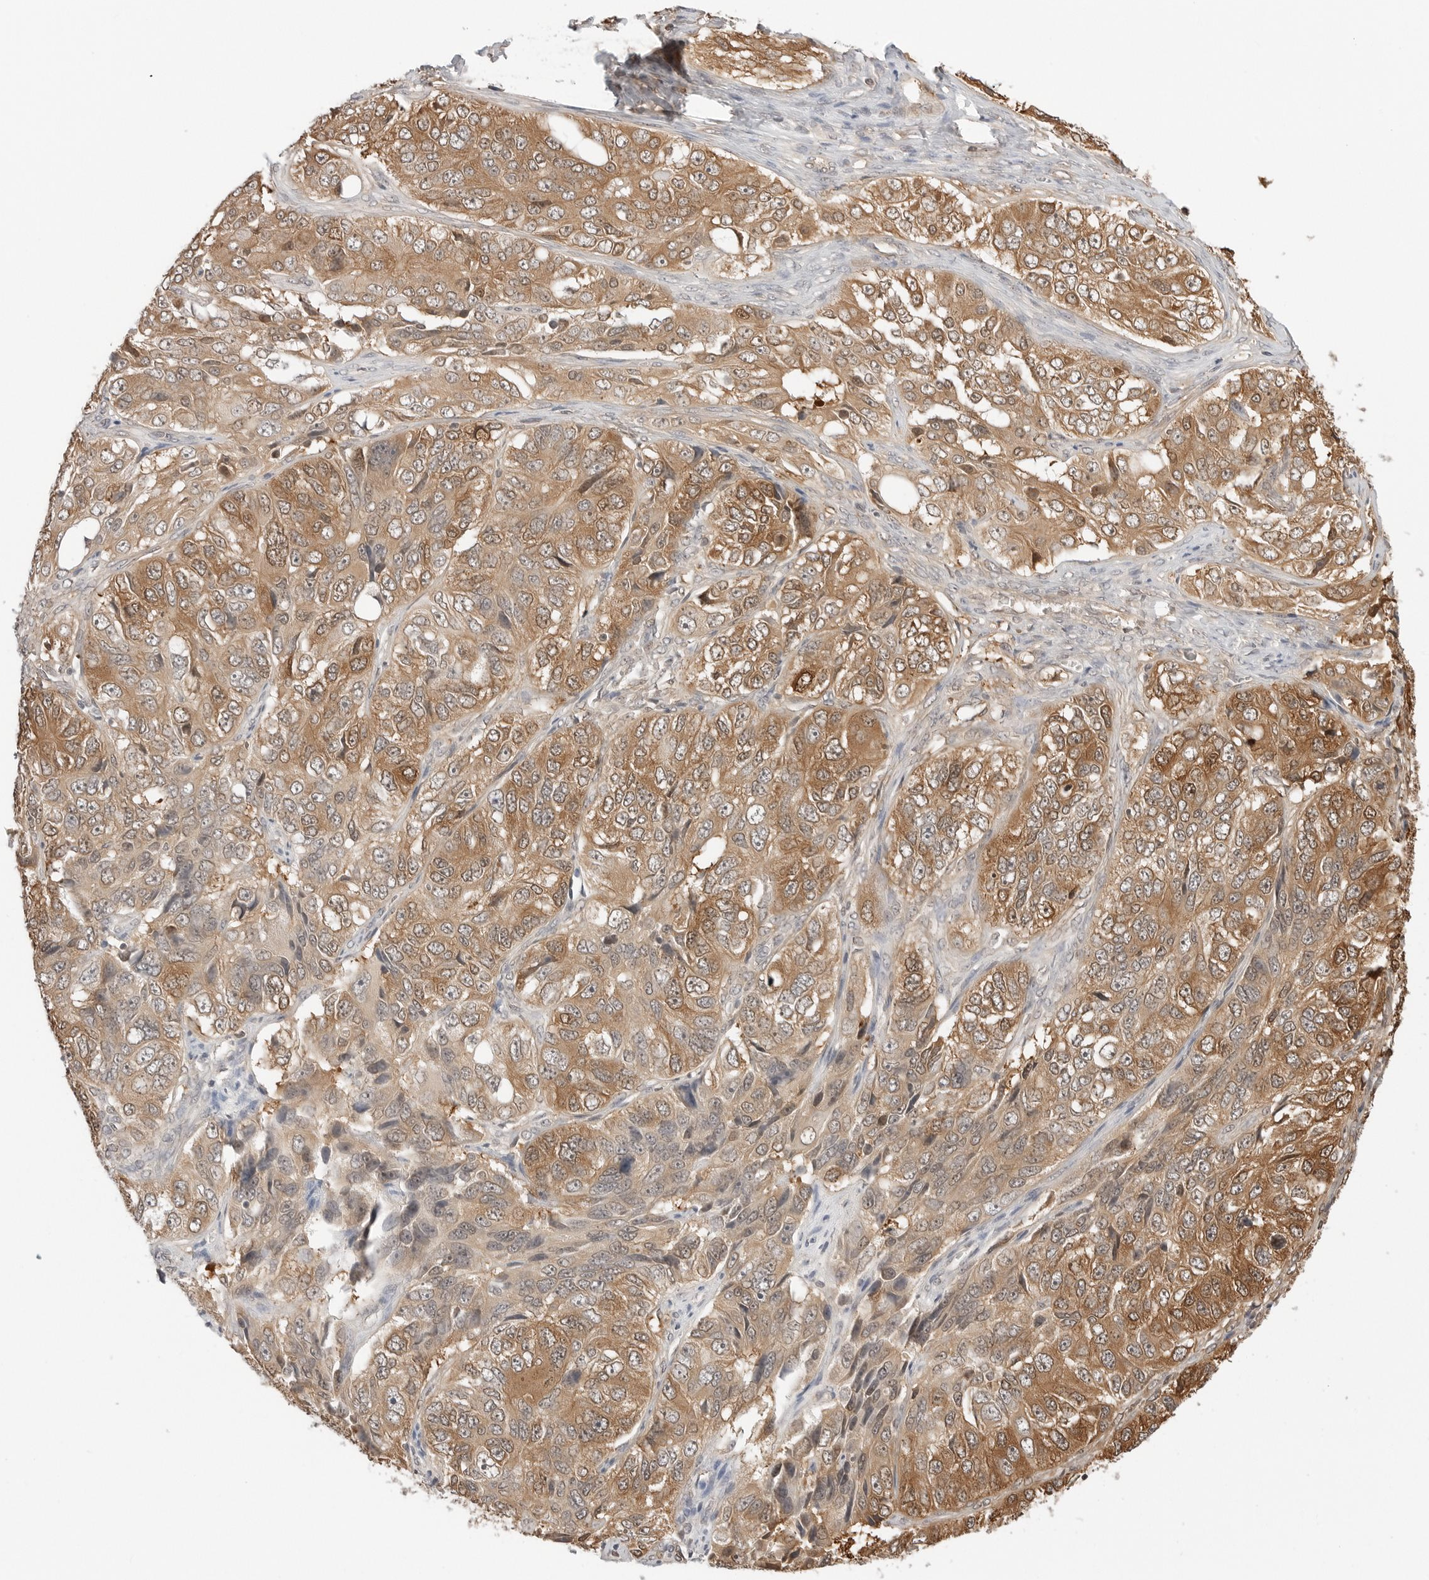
{"staining": {"intensity": "moderate", "quantity": ">75%", "location": "cytoplasmic/membranous"}, "tissue": "ovarian cancer", "cell_type": "Tumor cells", "image_type": "cancer", "snomed": [{"axis": "morphology", "description": "Carcinoma, endometroid"}, {"axis": "topography", "description": "Ovary"}], "caption": "This photomicrograph shows immunohistochemistry (IHC) staining of endometroid carcinoma (ovarian), with medium moderate cytoplasmic/membranous staining in approximately >75% of tumor cells.", "gene": "NUDC", "patient": {"sex": "female", "age": 51}}